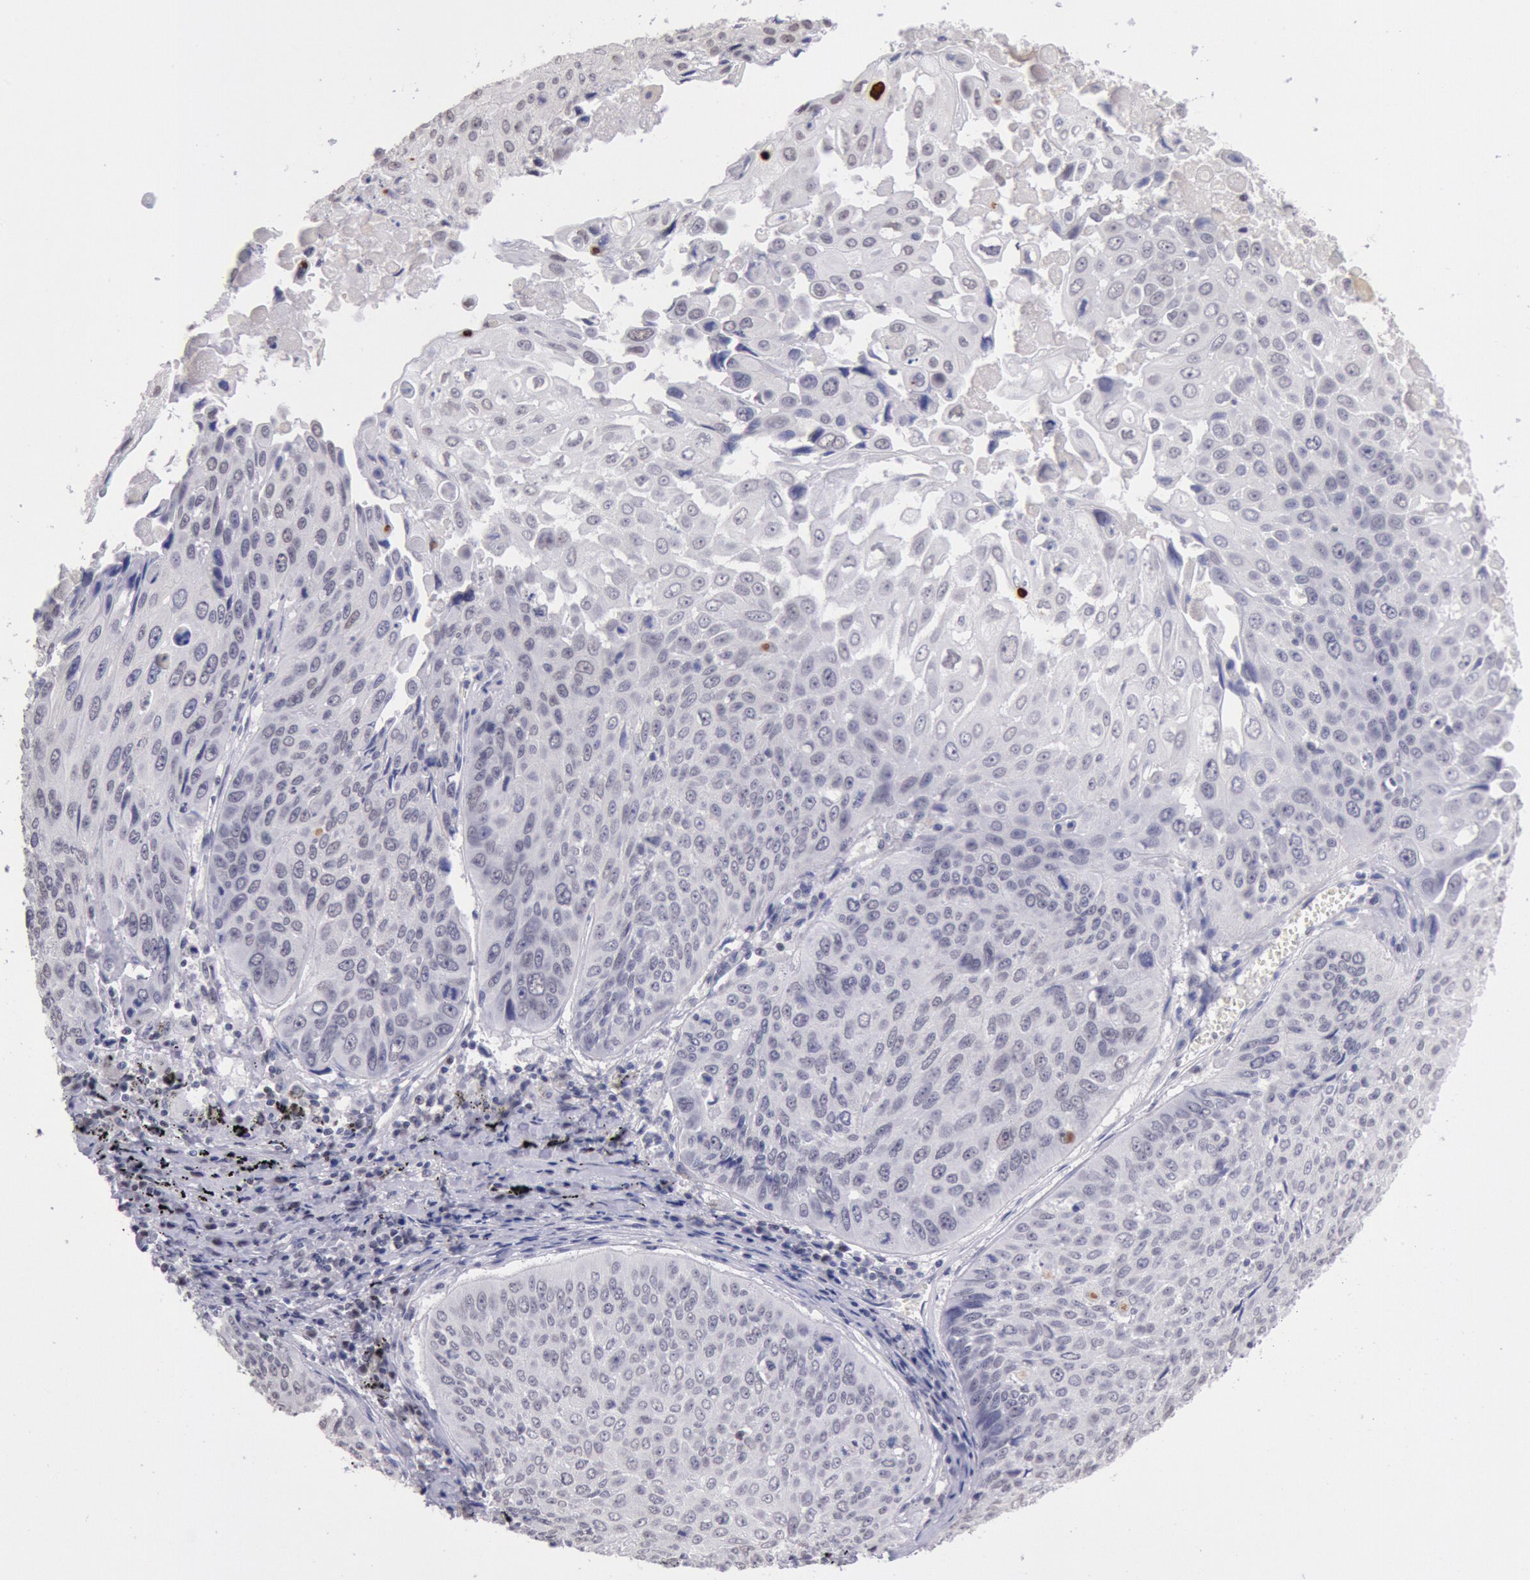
{"staining": {"intensity": "negative", "quantity": "none", "location": "none"}, "tissue": "lung cancer", "cell_type": "Tumor cells", "image_type": "cancer", "snomed": [{"axis": "morphology", "description": "Adenocarcinoma, NOS"}, {"axis": "topography", "description": "Lung"}], "caption": "The histopathology image reveals no significant expression in tumor cells of lung cancer (adenocarcinoma).", "gene": "MYH7", "patient": {"sex": "male", "age": 60}}